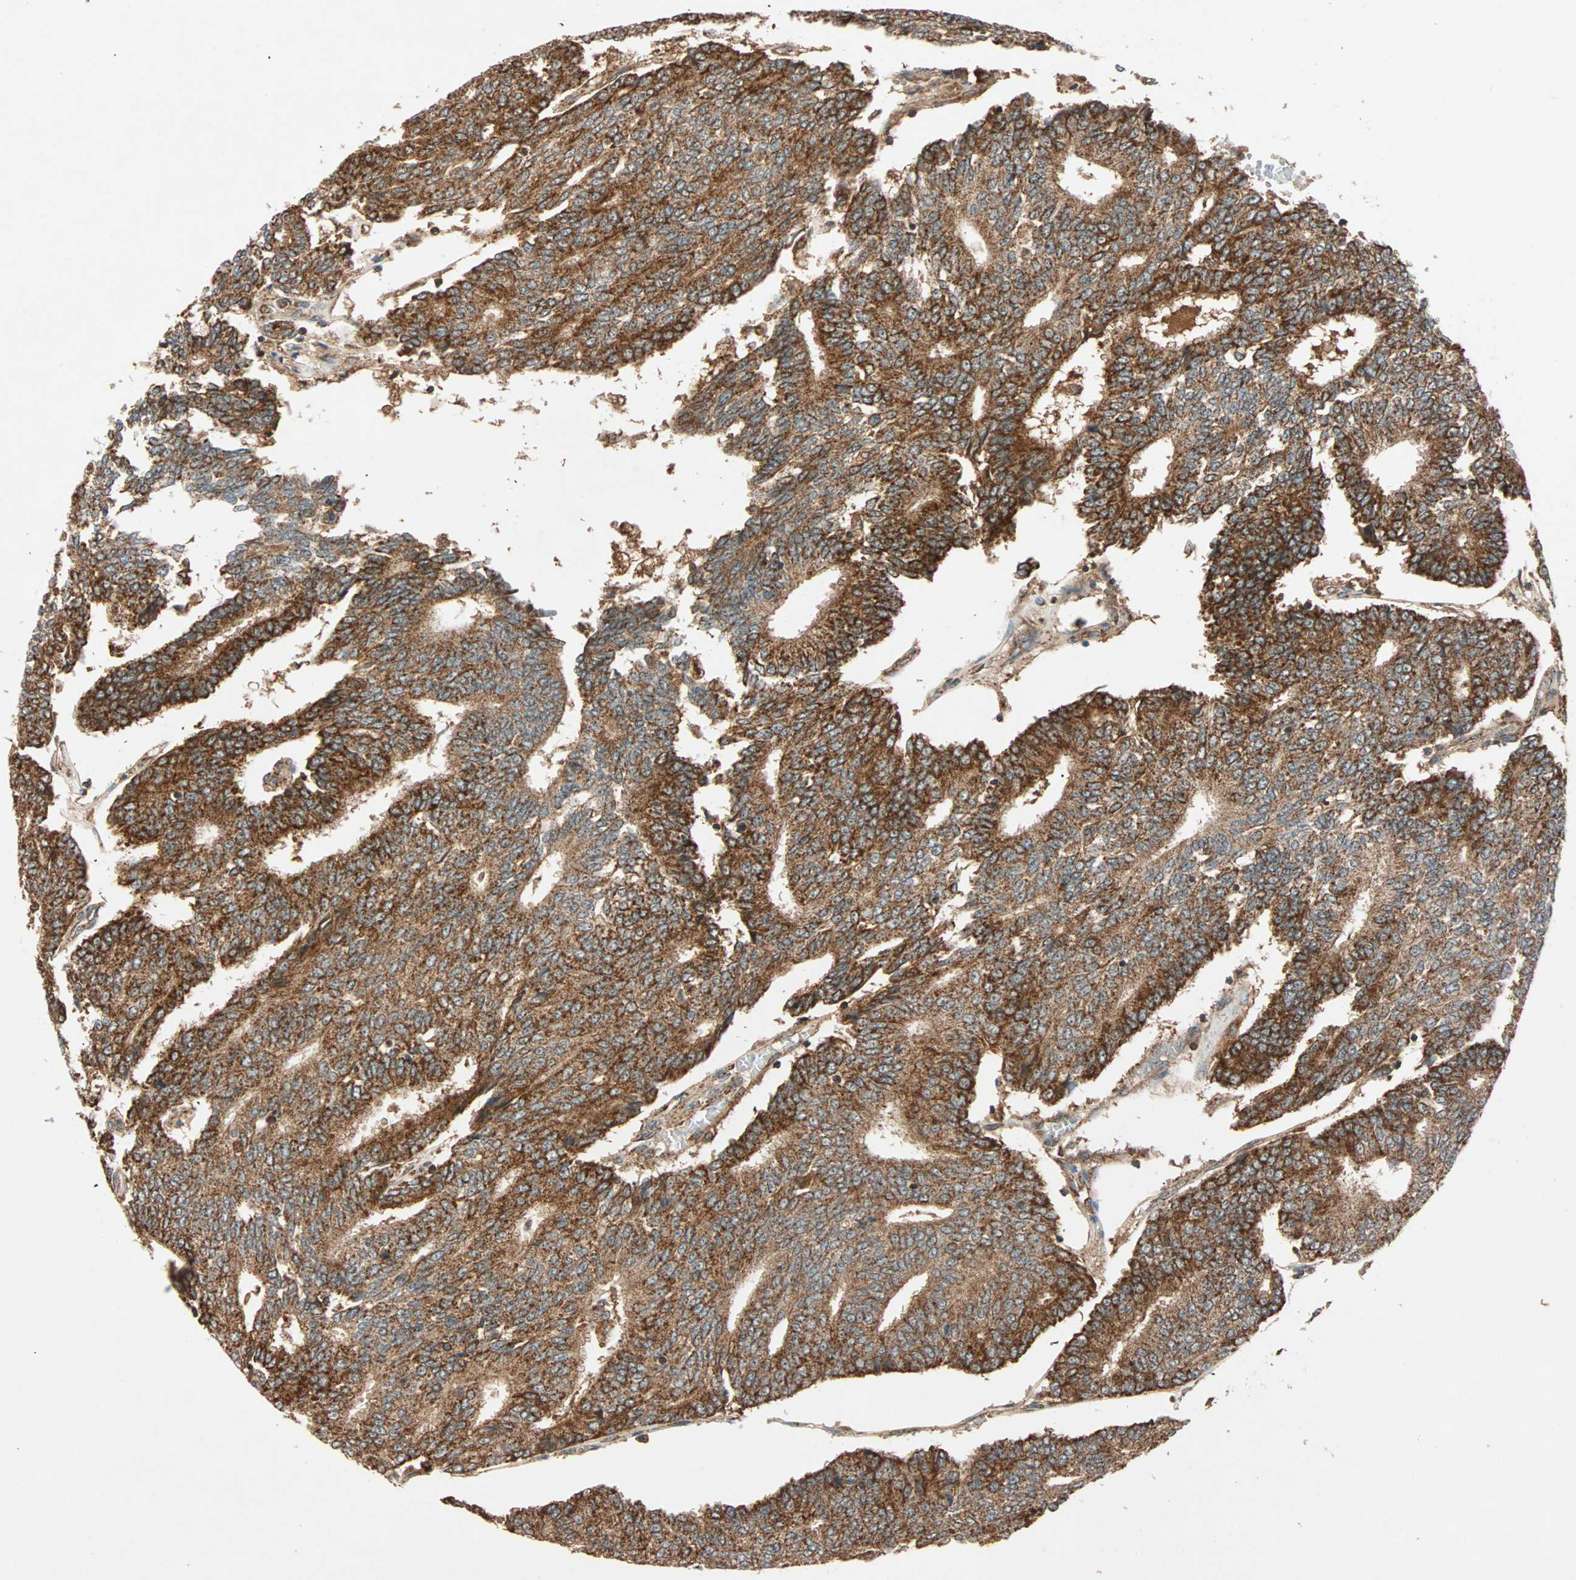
{"staining": {"intensity": "strong", "quantity": ">75%", "location": "cytoplasmic/membranous"}, "tissue": "prostate cancer", "cell_type": "Tumor cells", "image_type": "cancer", "snomed": [{"axis": "morphology", "description": "Adenocarcinoma, High grade"}, {"axis": "topography", "description": "Prostate"}], "caption": "IHC of prostate cancer (adenocarcinoma (high-grade)) shows high levels of strong cytoplasmic/membranous expression in approximately >75% of tumor cells. (DAB IHC with brightfield microscopy, high magnification).", "gene": "MAPK1", "patient": {"sex": "male", "age": 55}}